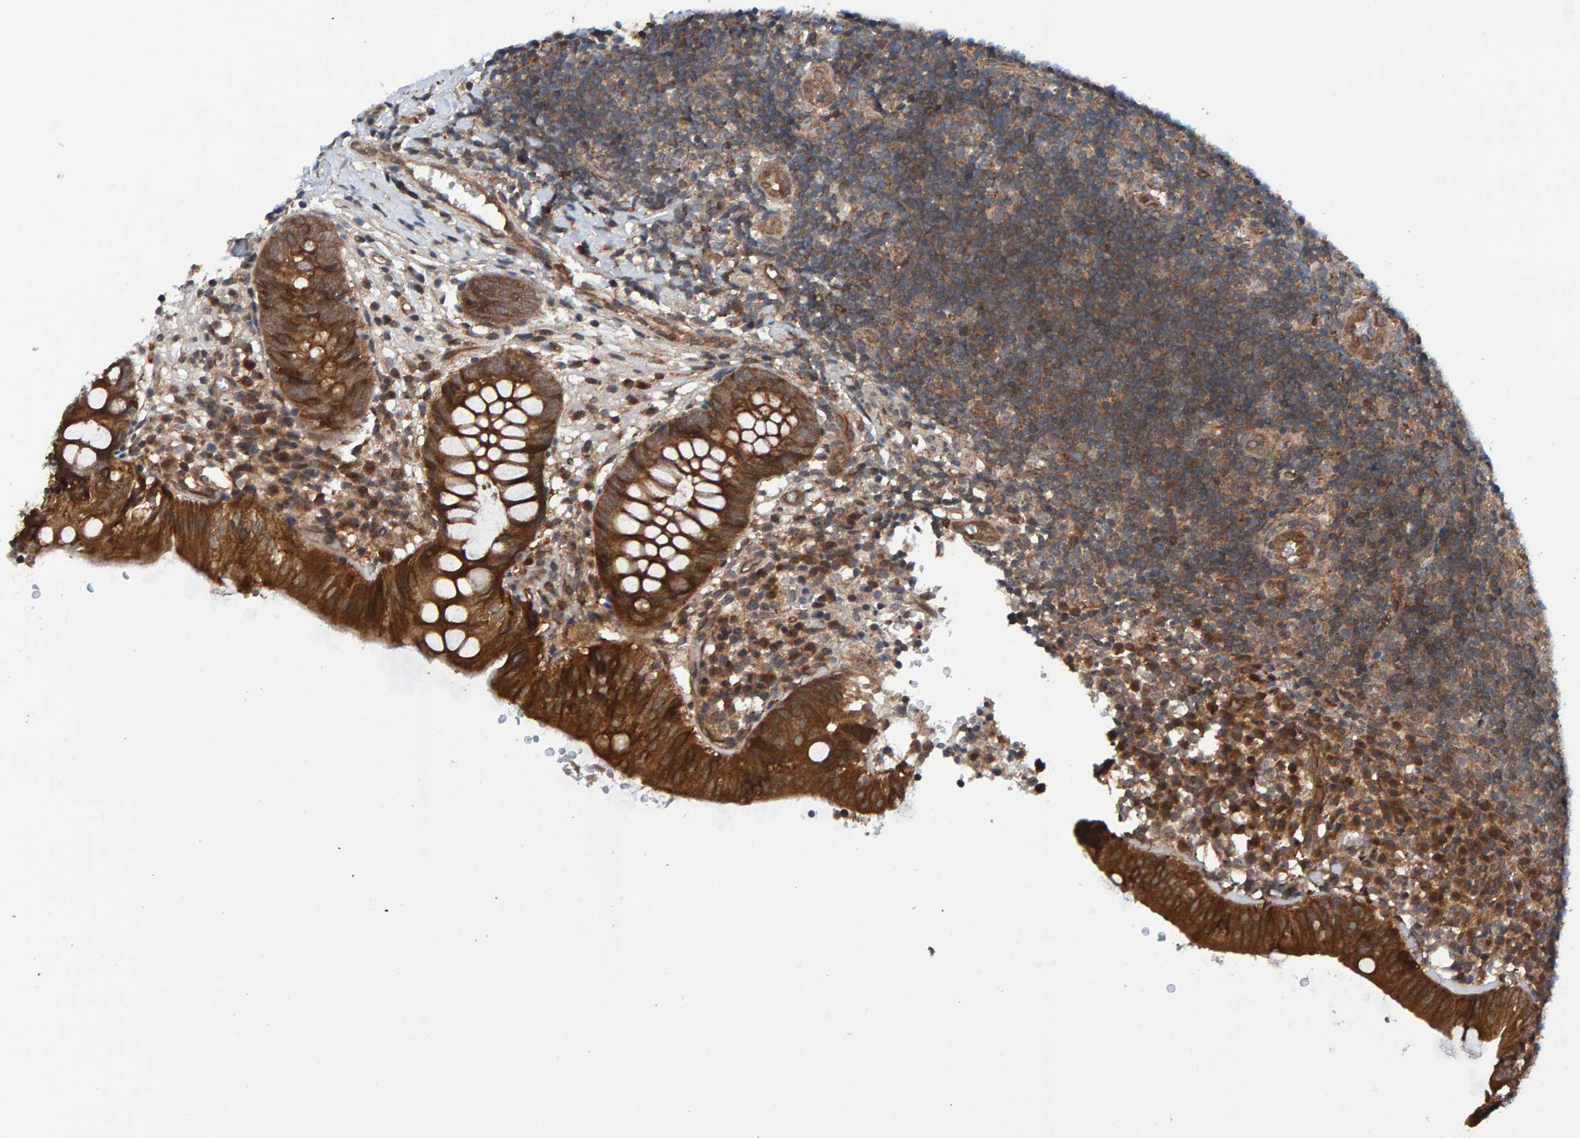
{"staining": {"intensity": "strong", "quantity": ">75%", "location": "cytoplasmic/membranous"}, "tissue": "appendix", "cell_type": "Glandular cells", "image_type": "normal", "snomed": [{"axis": "morphology", "description": "Normal tissue, NOS"}, {"axis": "topography", "description": "Appendix"}], "caption": "Immunohistochemistry (DAB (3,3'-diaminobenzidine)) staining of normal human appendix exhibits strong cytoplasmic/membranous protein staining in approximately >75% of glandular cells. (IHC, brightfield microscopy, high magnification).", "gene": "SCRN2", "patient": {"sex": "male", "age": 8}}